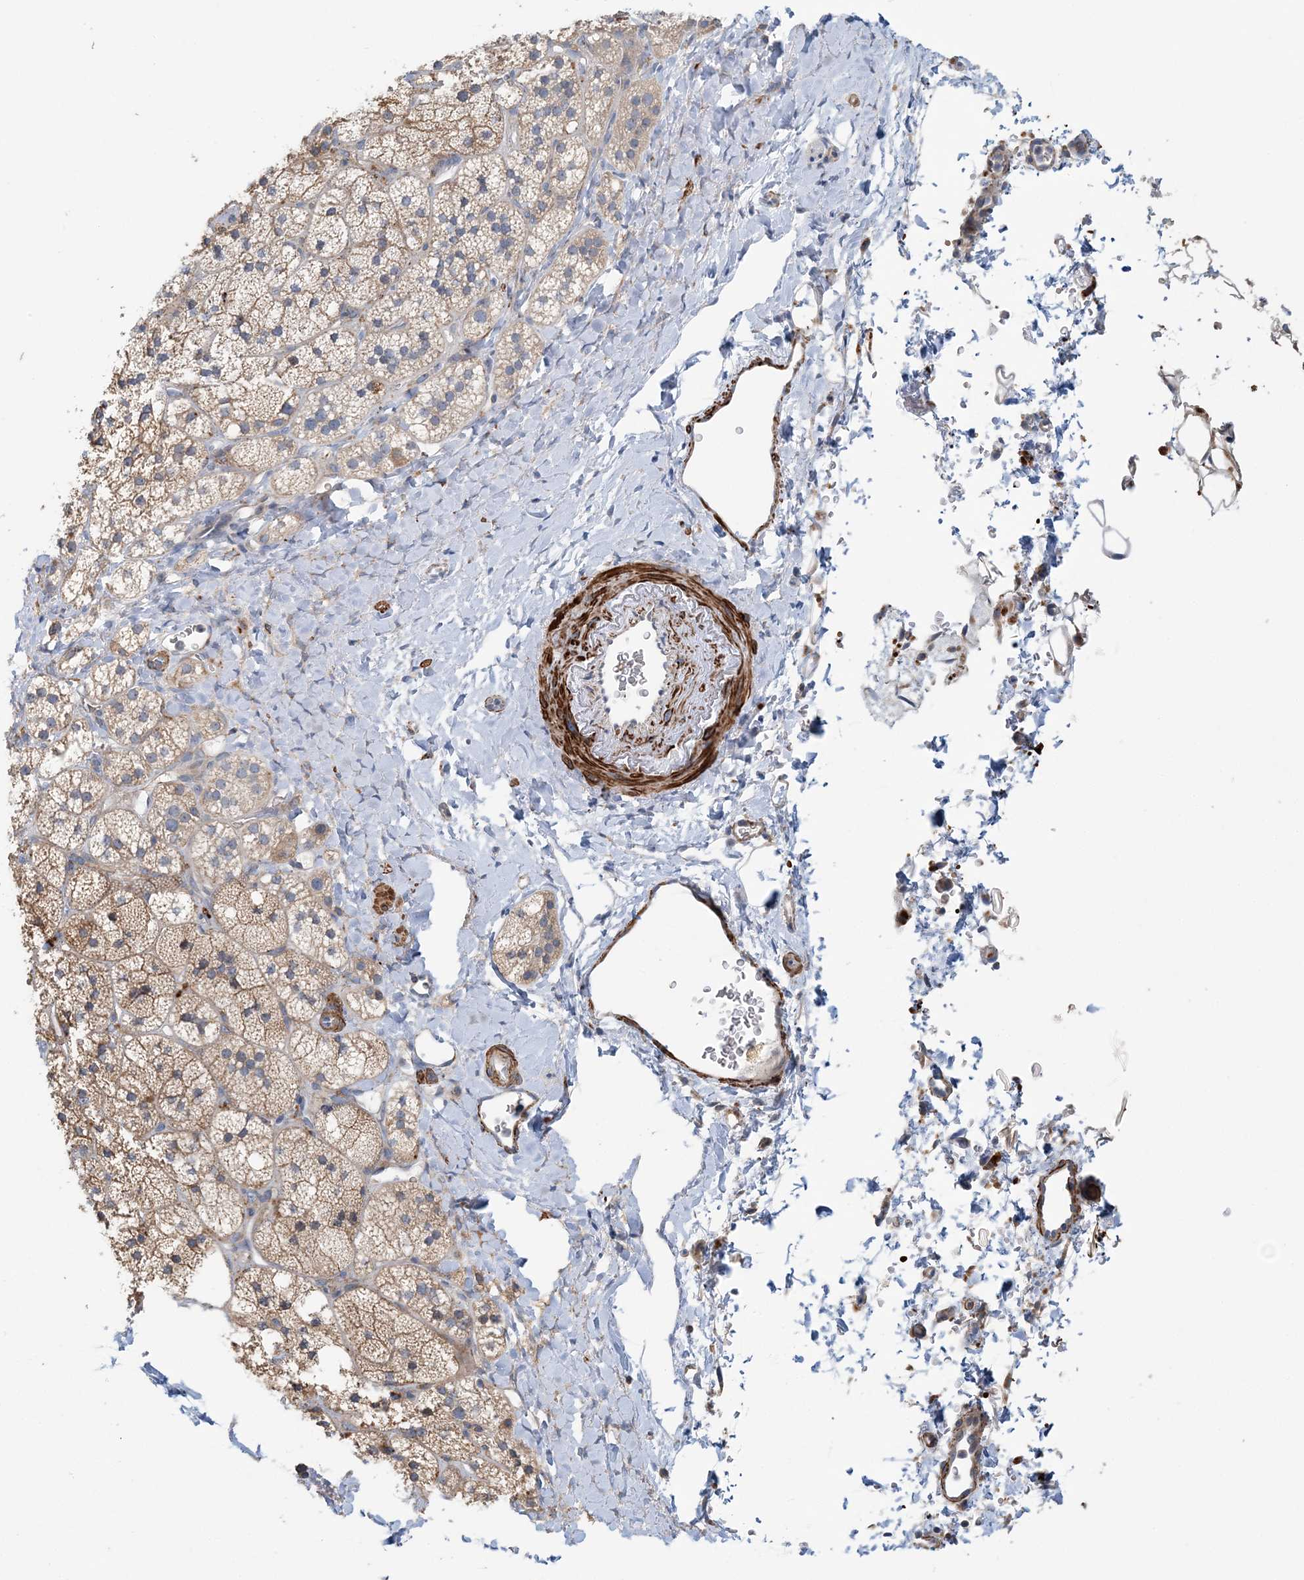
{"staining": {"intensity": "moderate", "quantity": ">75%", "location": "cytoplasmic/membranous"}, "tissue": "adrenal gland", "cell_type": "Glandular cells", "image_type": "normal", "snomed": [{"axis": "morphology", "description": "Normal tissue, NOS"}, {"axis": "topography", "description": "Adrenal gland"}], "caption": "Immunohistochemistry of benign adrenal gland demonstrates medium levels of moderate cytoplasmic/membranous positivity in about >75% of glandular cells.", "gene": "TTI1", "patient": {"sex": "male", "age": 61}}